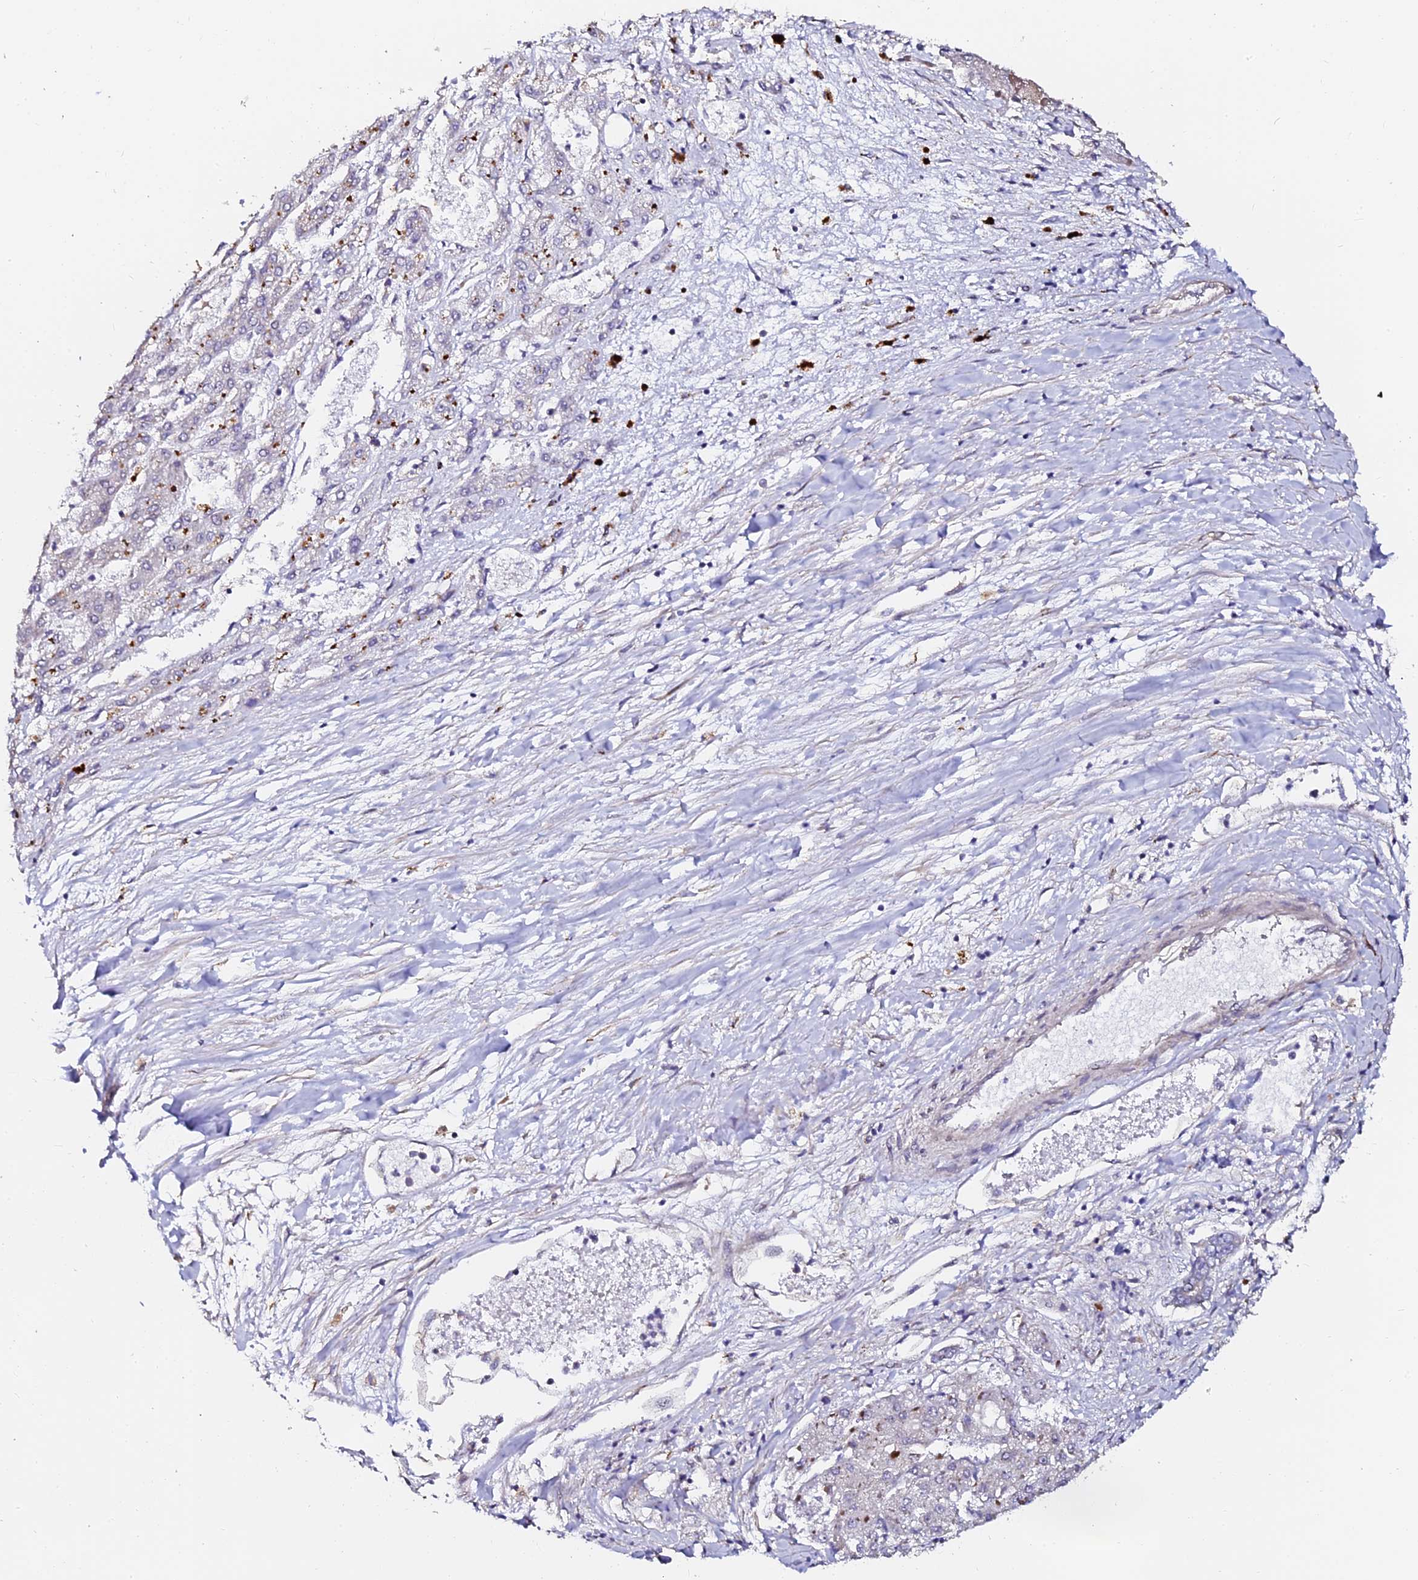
{"staining": {"intensity": "negative", "quantity": "none", "location": "none"}, "tissue": "liver cancer", "cell_type": "Tumor cells", "image_type": "cancer", "snomed": [{"axis": "morphology", "description": "Carcinoma, Hepatocellular, NOS"}, {"axis": "topography", "description": "Liver"}], "caption": "Tumor cells are negative for brown protein staining in hepatocellular carcinoma (liver). (Brightfield microscopy of DAB (3,3'-diaminobenzidine) immunohistochemistry (IHC) at high magnification).", "gene": "GPN3", "patient": {"sex": "female", "age": 73}}